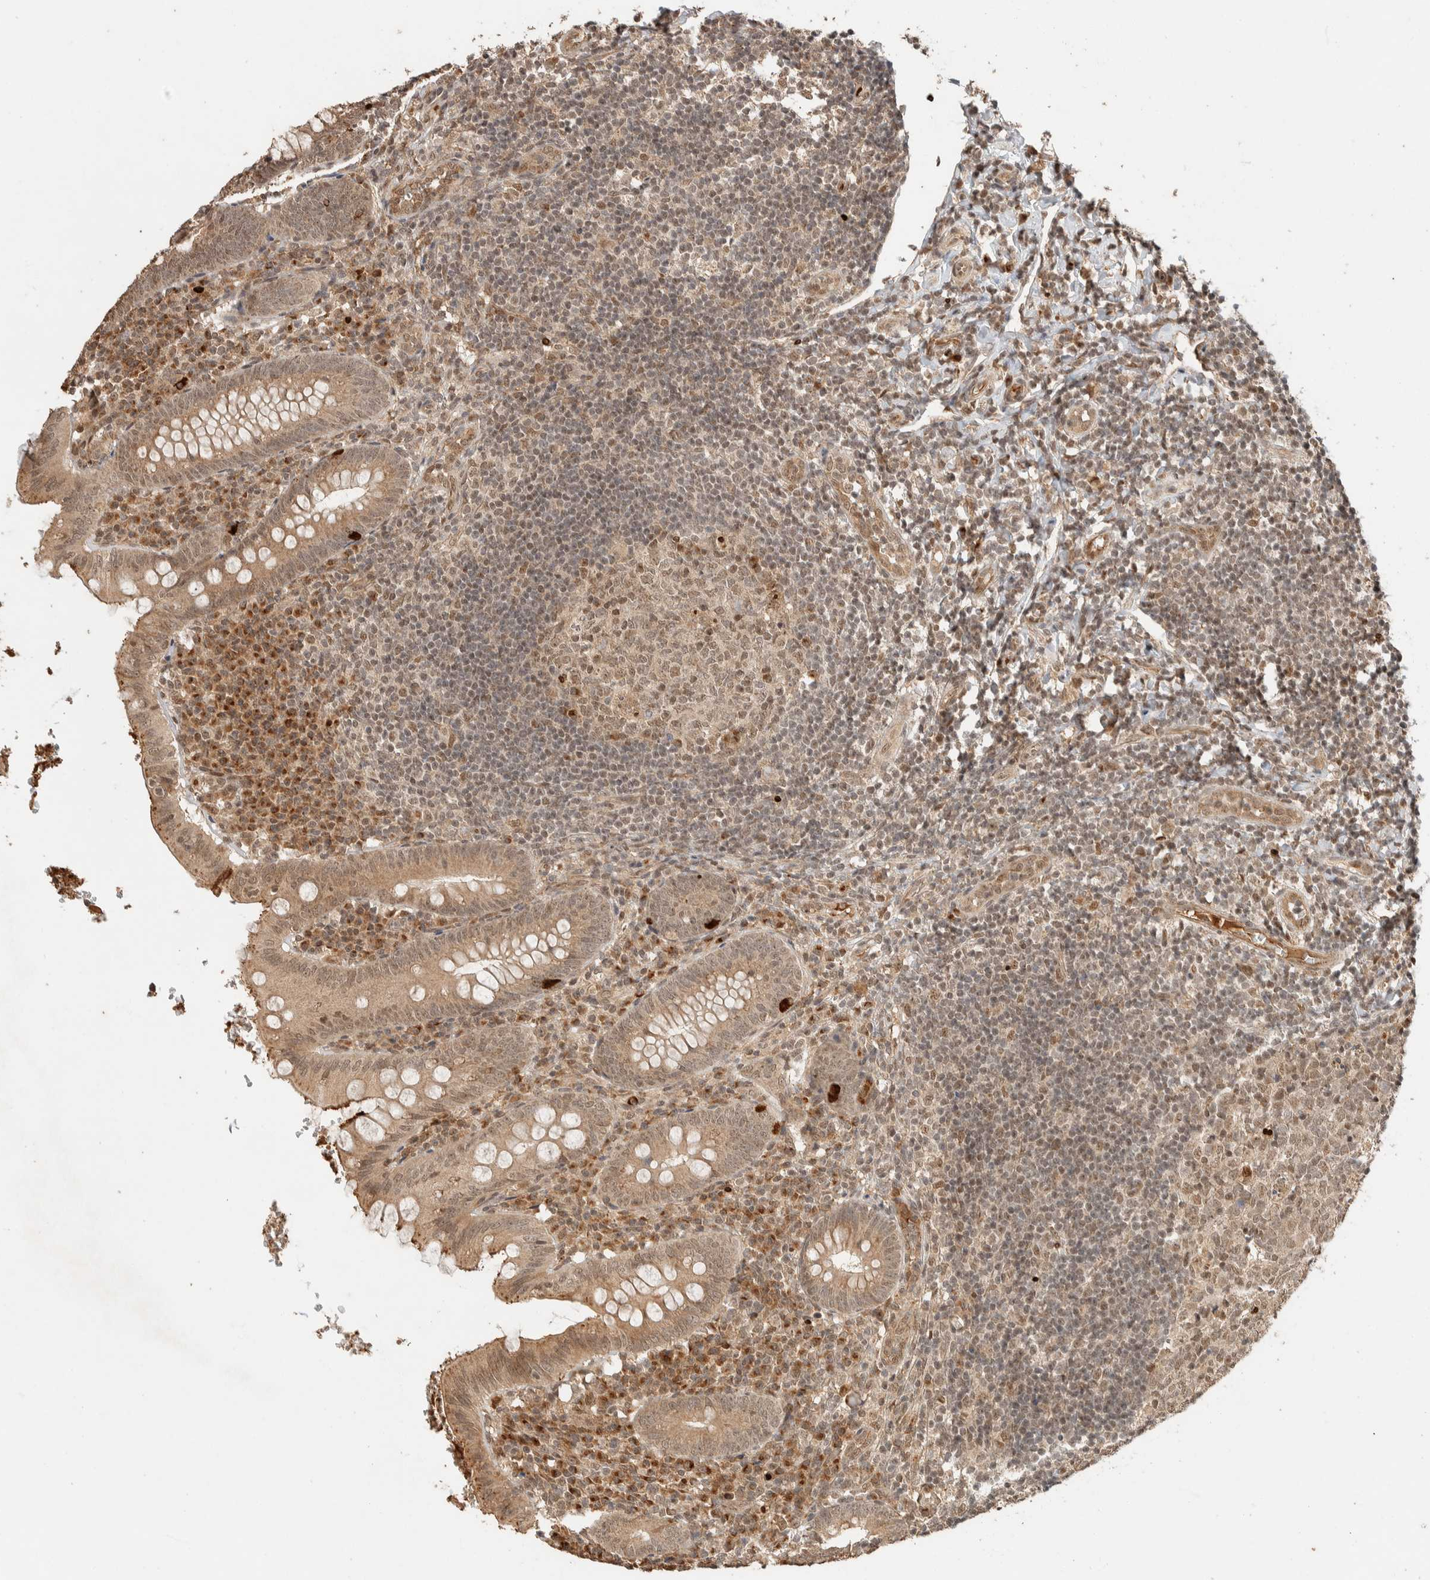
{"staining": {"intensity": "weak", "quantity": ">75%", "location": "cytoplasmic/membranous,nuclear"}, "tissue": "appendix", "cell_type": "Glandular cells", "image_type": "normal", "snomed": [{"axis": "morphology", "description": "Normal tissue, NOS"}, {"axis": "topography", "description": "Appendix"}], "caption": "About >75% of glandular cells in normal appendix show weak cytoplasmic/membranous,nuclear protein expression as visualized by brown immunohistochemical staining.", "gene": "ZBTB2", "patient": {"sex": "male", "age": 8}}